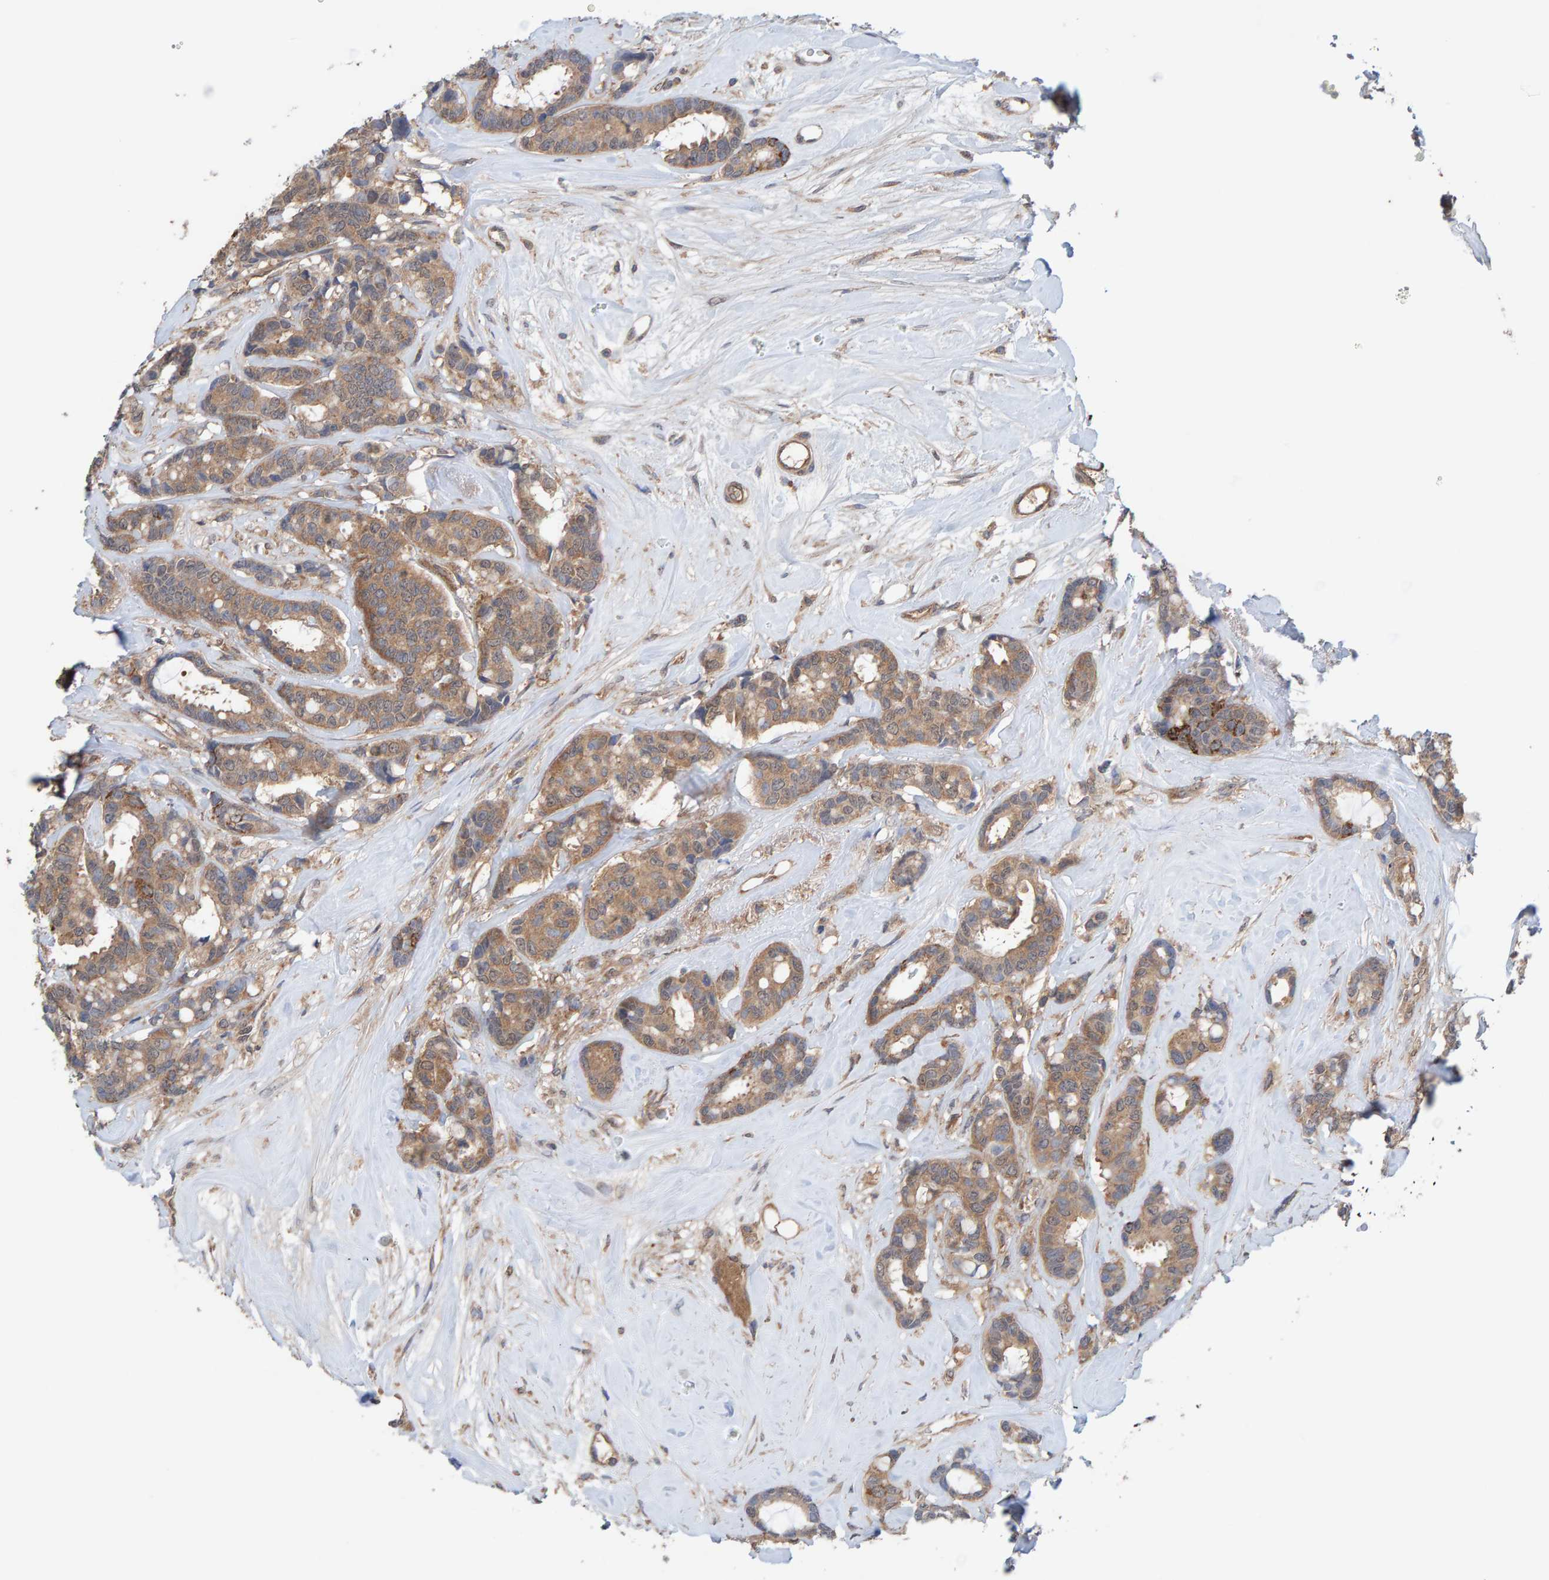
{"staining": {"intensity": "moderate", "quantity": ">75%", "location": "cytoplasmic/membranous"}, "tissue": "breast cancer", "cell_type": "Tumor cells", "image_type": "cancer", "snomed": [{"axis": "morphology", "description": "Duct carcinoma"}, {"axis": "topography", "description": "Breast"}], "caption": "Immunohistochemistry micrograph of neoplastic tissue: human breast invasive ductal carcinoma stained using immunohistochemistry (IHC) demonstrates medium levels of moderate protein expression localized specifically in the cytoplasmic/membranous of tumor cells, appearing as a cytoplasmic/membranous brown color.", "gene": "LRSAM1", "patient": {"sex": "female", "age": 87}}